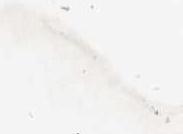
{"staining": {"intensity": "moderate", "quantity": ">75%", "location": "cytoplasmic/membranous"}, "tissue": "endometrial cancer", "cell_type": "Tumor cells", "image_type": "cancer", "snomed": [{"axis": "morphology", "description": "Adenocarcinoma, NOS"}, {"axis": "topography", "description": "Uterus"}], "caption": "Moderate cytoplasmic/membranous expression for a protein is identified in approximately >75% of tumor cells of endometrial cancer using IHC.", "gene": "NME6", "patient": {"sex": "female", "age": 83}}